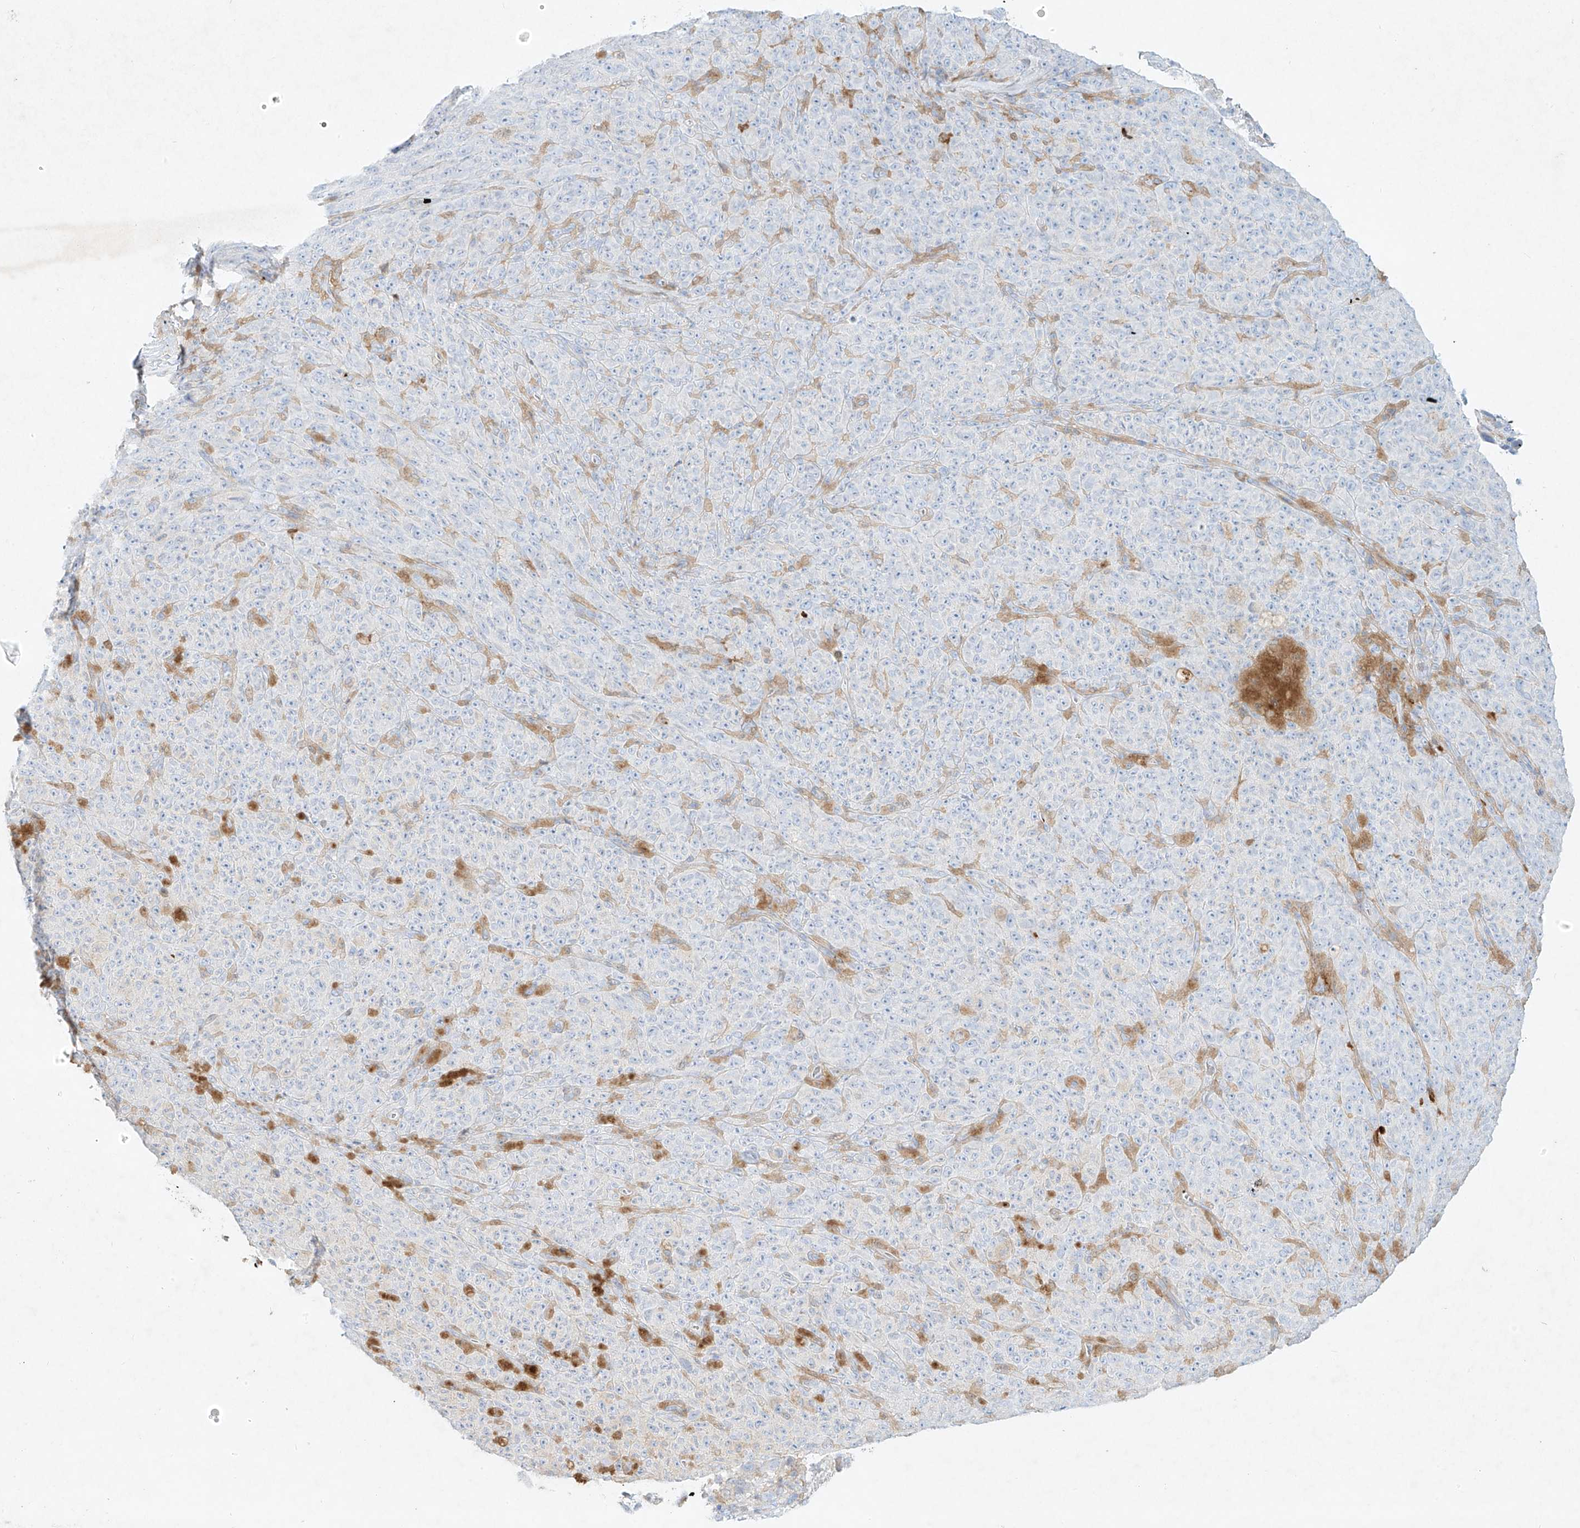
{"staining": {"intensity": "negative", "quantity": "none", "location": "none"}, "tissue": "melanoma", "cell_type": "Tumor cells", "image_type": "cancer", "snomed": [{"axis": "morphology", "description": "Malignant melanoma, NOS"}, {"axis": "topography", "description": "Skin"}], "caption": "Tumor cells show no significant positivity in malignant melanoma.", "gene": "PLEK", "patient": {"sex": "female", "age": 82}}